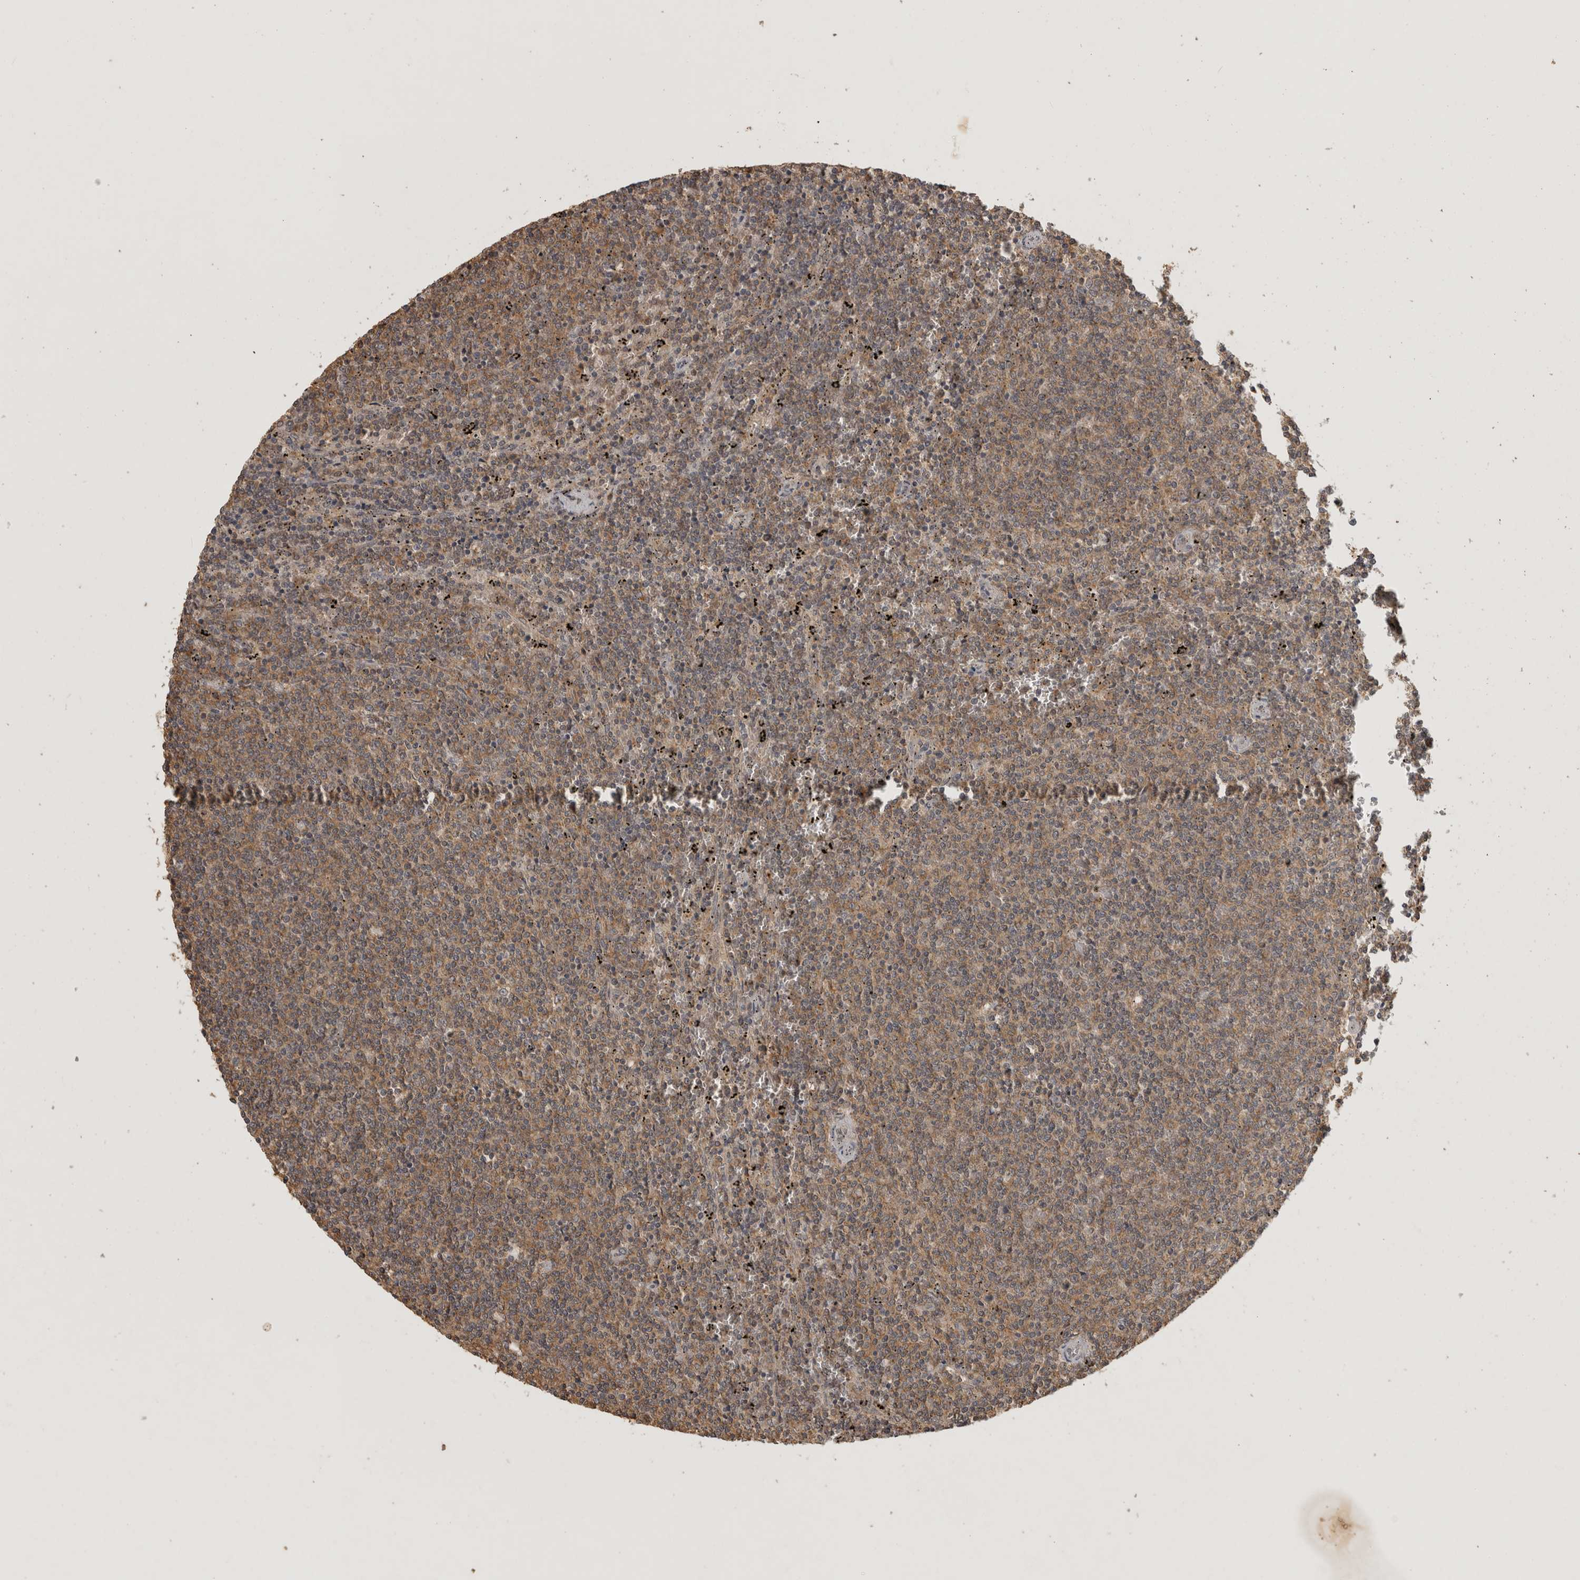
{"staining": {"intensity": "weak", "quantity": ">75%", "location": "cytoplasmic/membranous"}, "tissue": "lymphoma", "cell_type": "Tumor cells", "image_type": "cancer", "snomed": [{"axis": "morphology", "description": "Malignant lymphoma, non-Hodgkin's type, Low grade"}, {"axis": "topography", "description": "Spleen"}], "caption": "Protein staining of low-grade malignant lymphoma, non-Hodgkin's type tissue displays weak cytoplasmic/membranous staining in about >75% of tumor cells.", "gene": "ADAMTS4", "patient": {"sex": "female", "age": 50}}